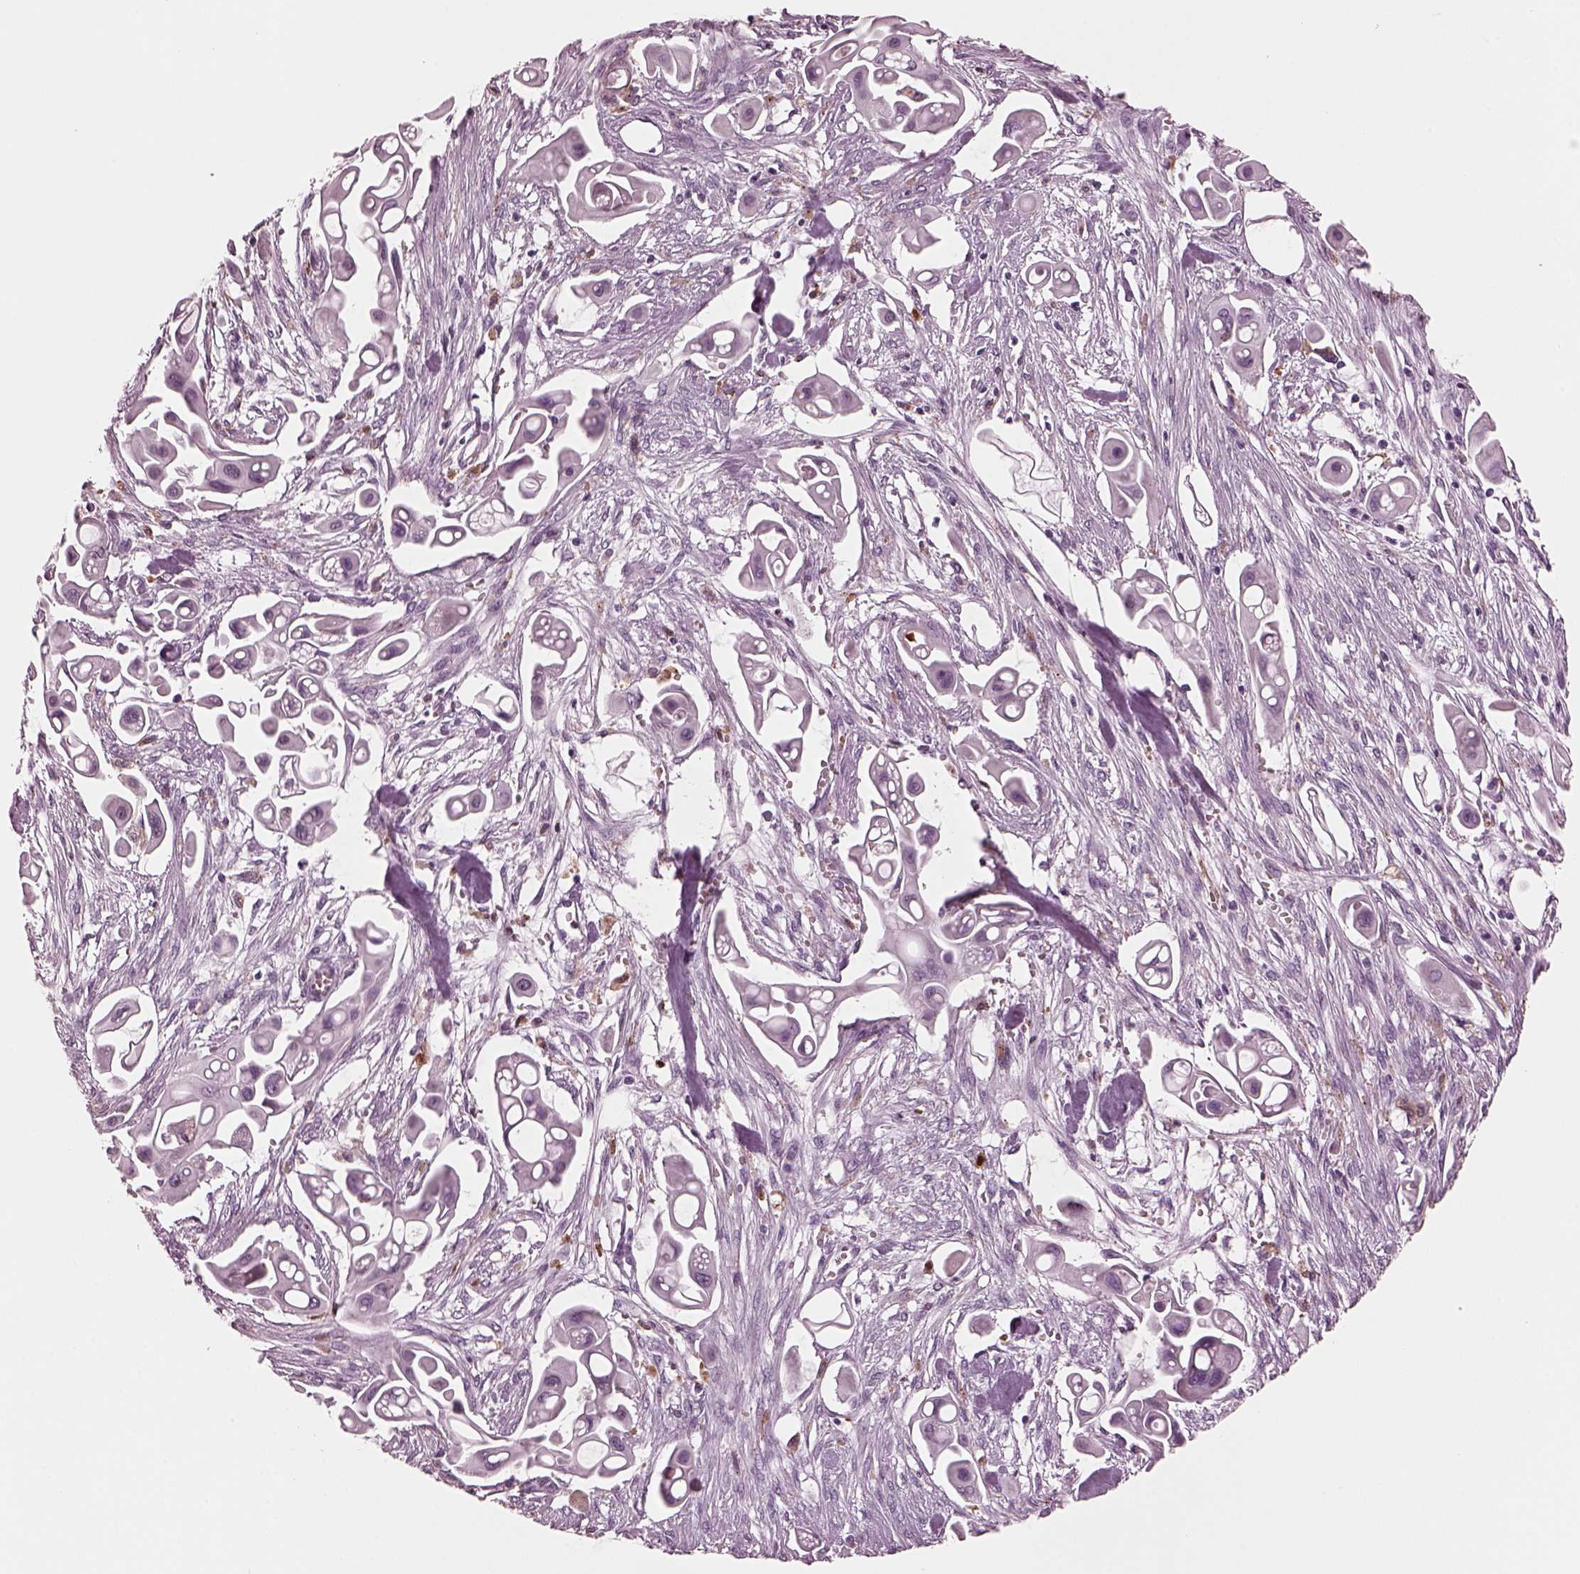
{"staining": {"intensity": "negative", "quantity": "none", "location": "none"}, "tissue": "pancreatic cancer", "cell_type": "Tumor cells", "image_type": "cancer", "snomed": [{"axis": "morphology", "description": "Adenocarcinoma, NOS"}, {"axis": "topography", "description": "Pancreas"}], "caption": "This is an IHC histopathology image of human pancreatic cancer. There is no staining in tumor cells.", "gene": "SLAMF8", "patient": {"sex": "male", "age": 50}}